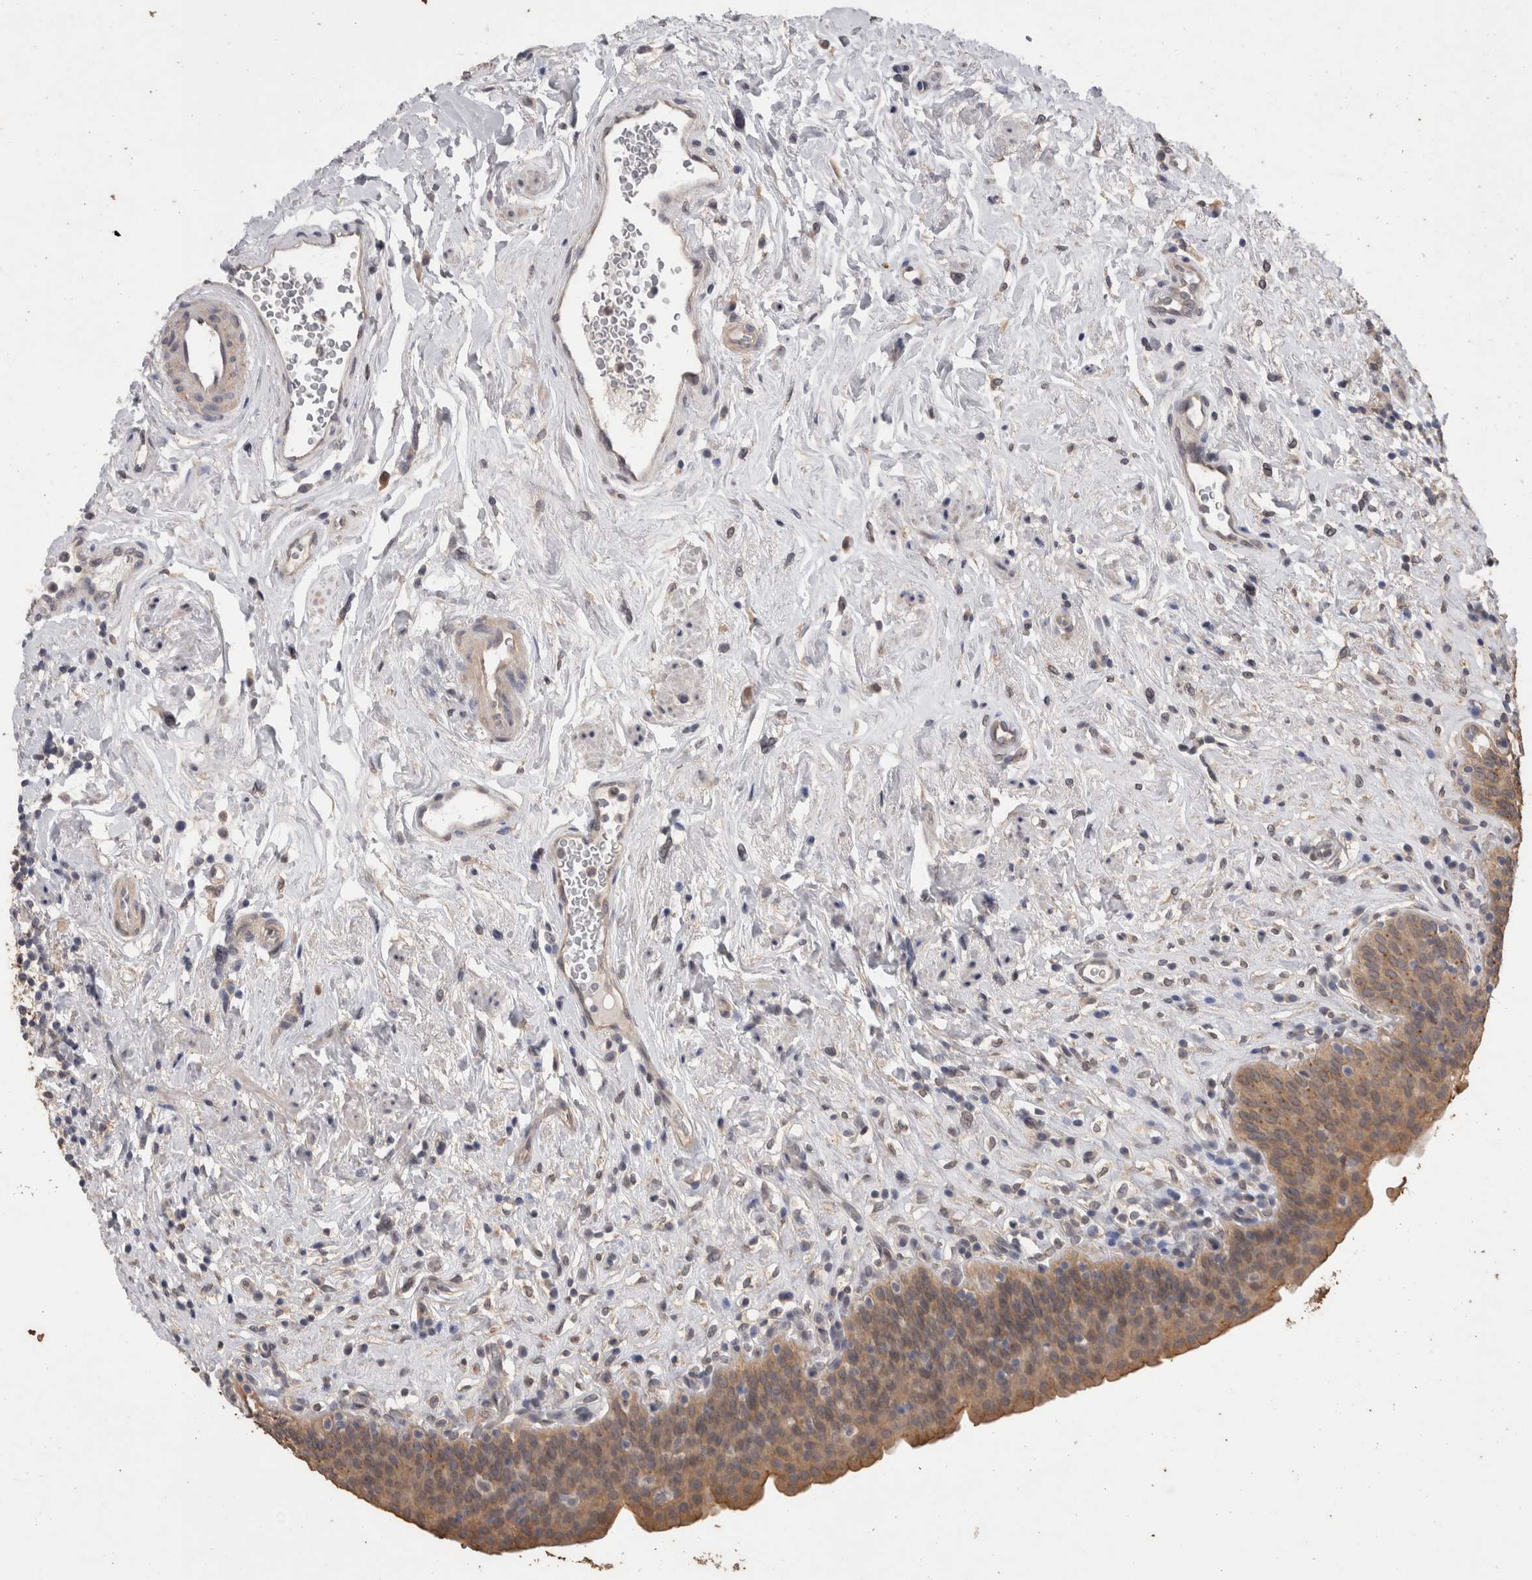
{"staining": {"intensity": "moderate", "quantity": ">75%", "location": "cytoplasmic/membranous"}, "tissue": "urinary bladder", "cell_type": "Urothelial cells", "image_type": "normal", "snomed": [{"axis": "morphology", "description": "Normal tissue, NOS"}, {"axis": "topography", "description": "Urinary bladder"}], "caption": "Moderate cytoplasmic/membranous staining for a protein is present in approximately >75% of urothelial cells of unremarkable urinary bladder using immunohistochemistry (IHC).", "gene": "FHOD3", "patient": {"sex": "male", "age": 83}}